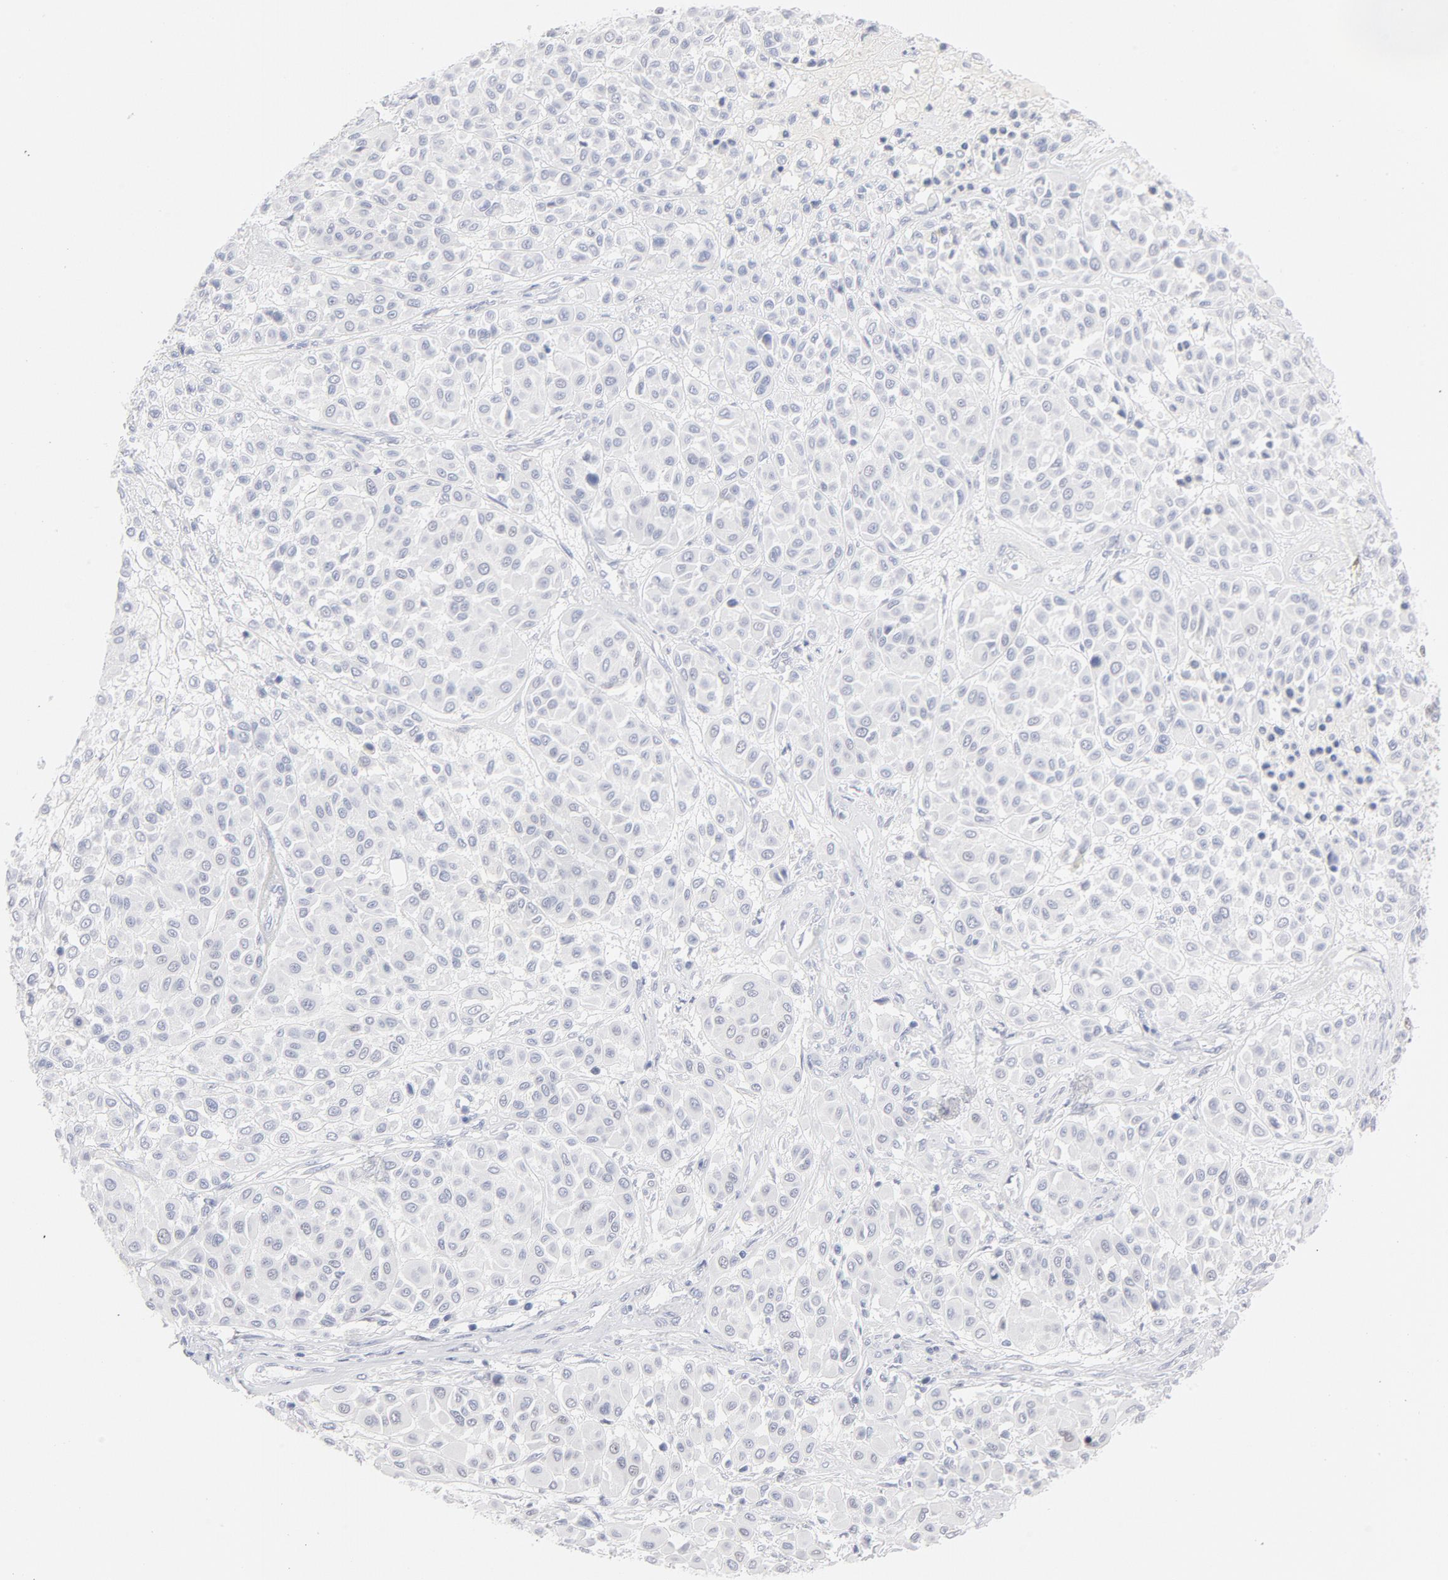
{"staining": {"intensity": "negative", "quantity": "none", "location": "none"}, "tissue": "melanoma", "cell_type": "Tumor cells", "image_type": "cancer", "snomed": [{"axis": "morphology", "description": "Malignant melanoma, Metastatic site"}, {"axis": "topography", "description": "Soft tissue"}], "caption": "This is a photomicrograph of immunohistochemistry (IHC) staining of melanoma, which shows no staining in tumor cells. The staining is performed using DAB brown chromogen with nuclei counter-stained in using hematoxylin.", "gene": "MCM7", "patient": {"sex": "male", "age": 41}}